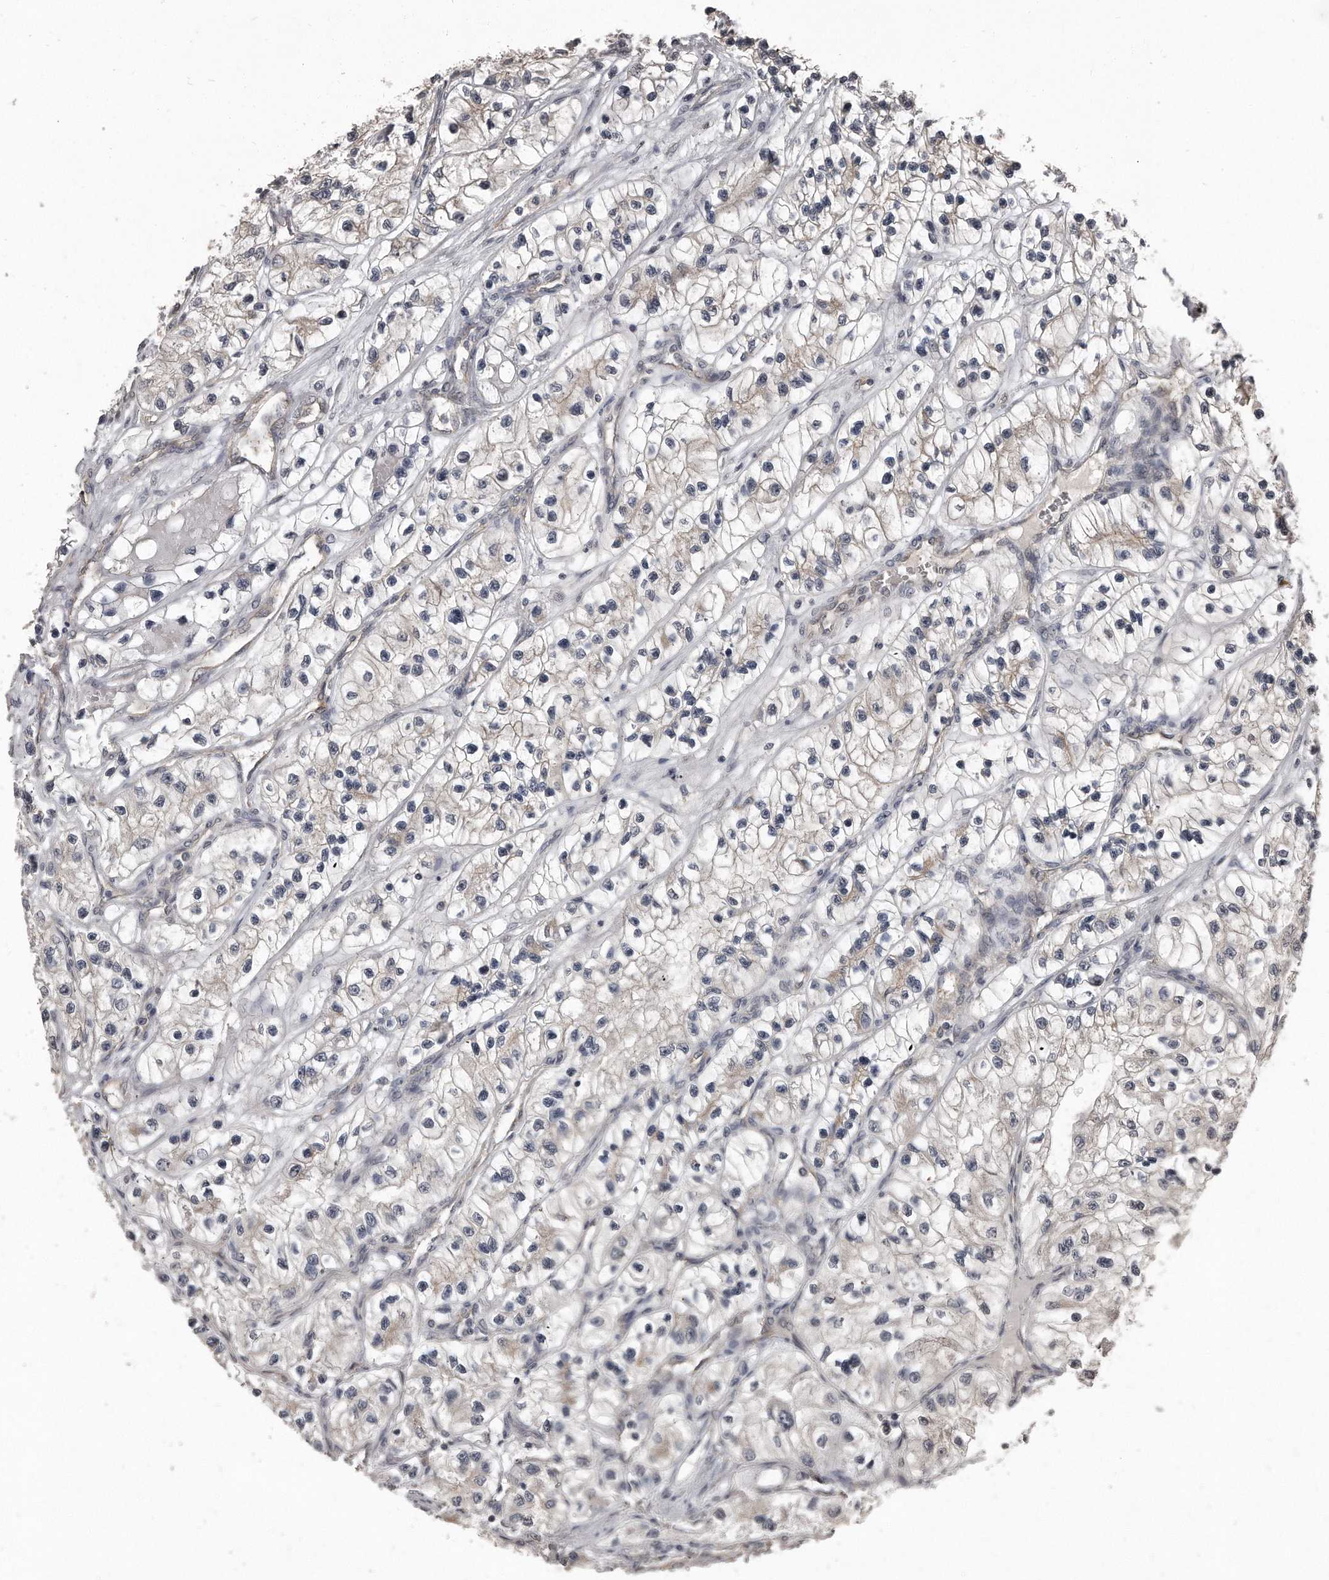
{"staining": {"intensity": "negative", "quantity": "none", "location": "none"}, "tissue": "renal cancer", "cell_type": "Tumor cells", "image_type": "cancer", "snomed": [{"axis": "morphology", "description": "Adenocarcinoma, NOS"}, {"axis": "topography", "description": "Kidney"}], "caption": "DAB immunohistochemical staining of human renal cancer exhibits no significant staining in tumor cells.", "gene": "GRB10", "patient": {"sex": "female", "age": 57}}